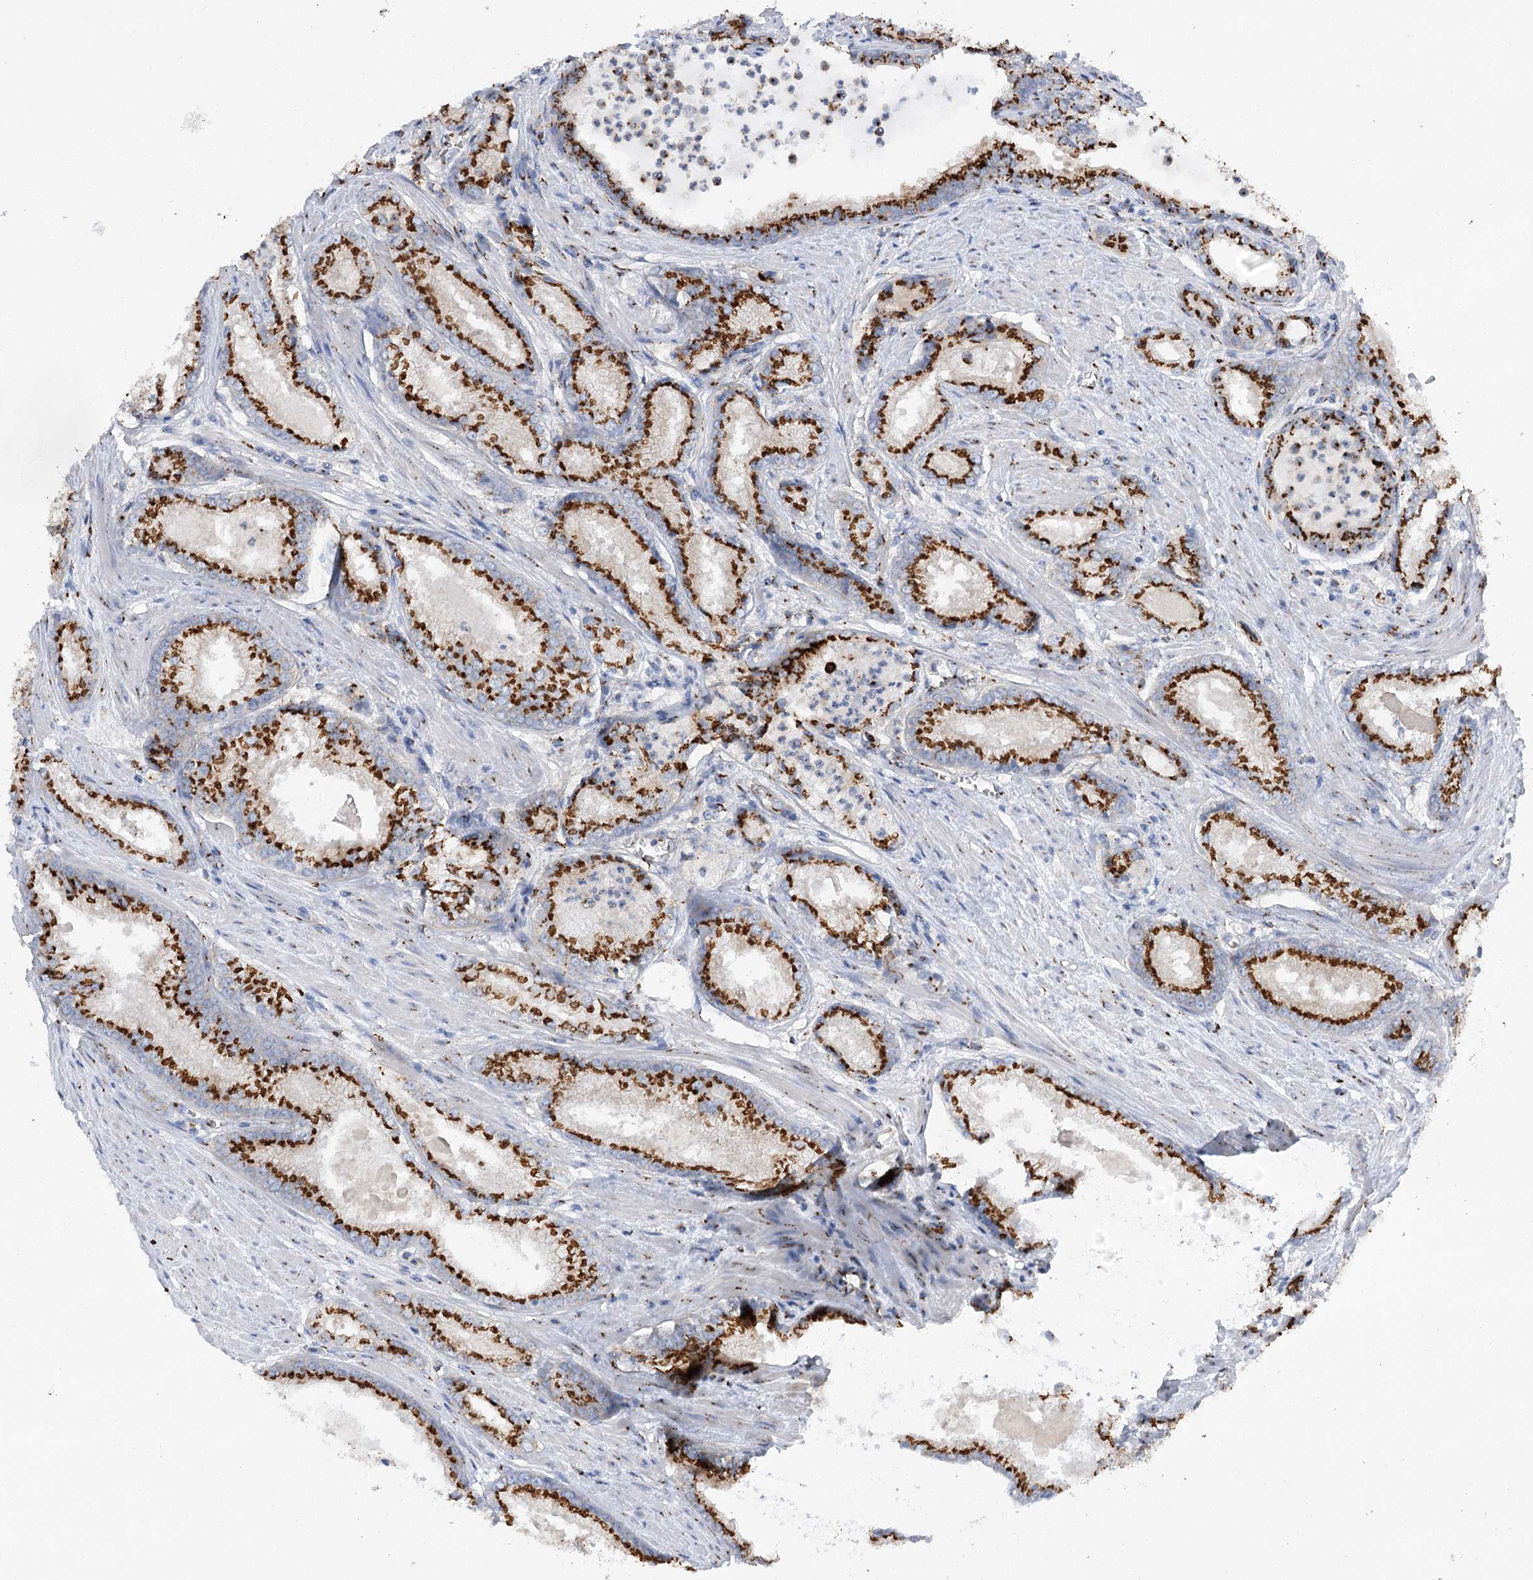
{"staining": {"intensity": "strong", "quantity": ">75%", "location": "cytoplasmic/membranous"}, "tissue": "prostate cancer", "cell_type": "Tumor cells", "image_type": "cancer", "snomed": [{"axis": "morphology", "description": "Adenocarcinoma, Low grade"}, {"axis": "topography", "description": "Prostate"}], "caption": "There is high levels of strong cytoplasmic/membranous positivity in tumor cells of adenocarcinoma (low-grade) (prostate), as demonstrated by immunohistochemical staining (brown color).", "gene": "TMEM165", "patient": {"sex": "male", "age": 54}}